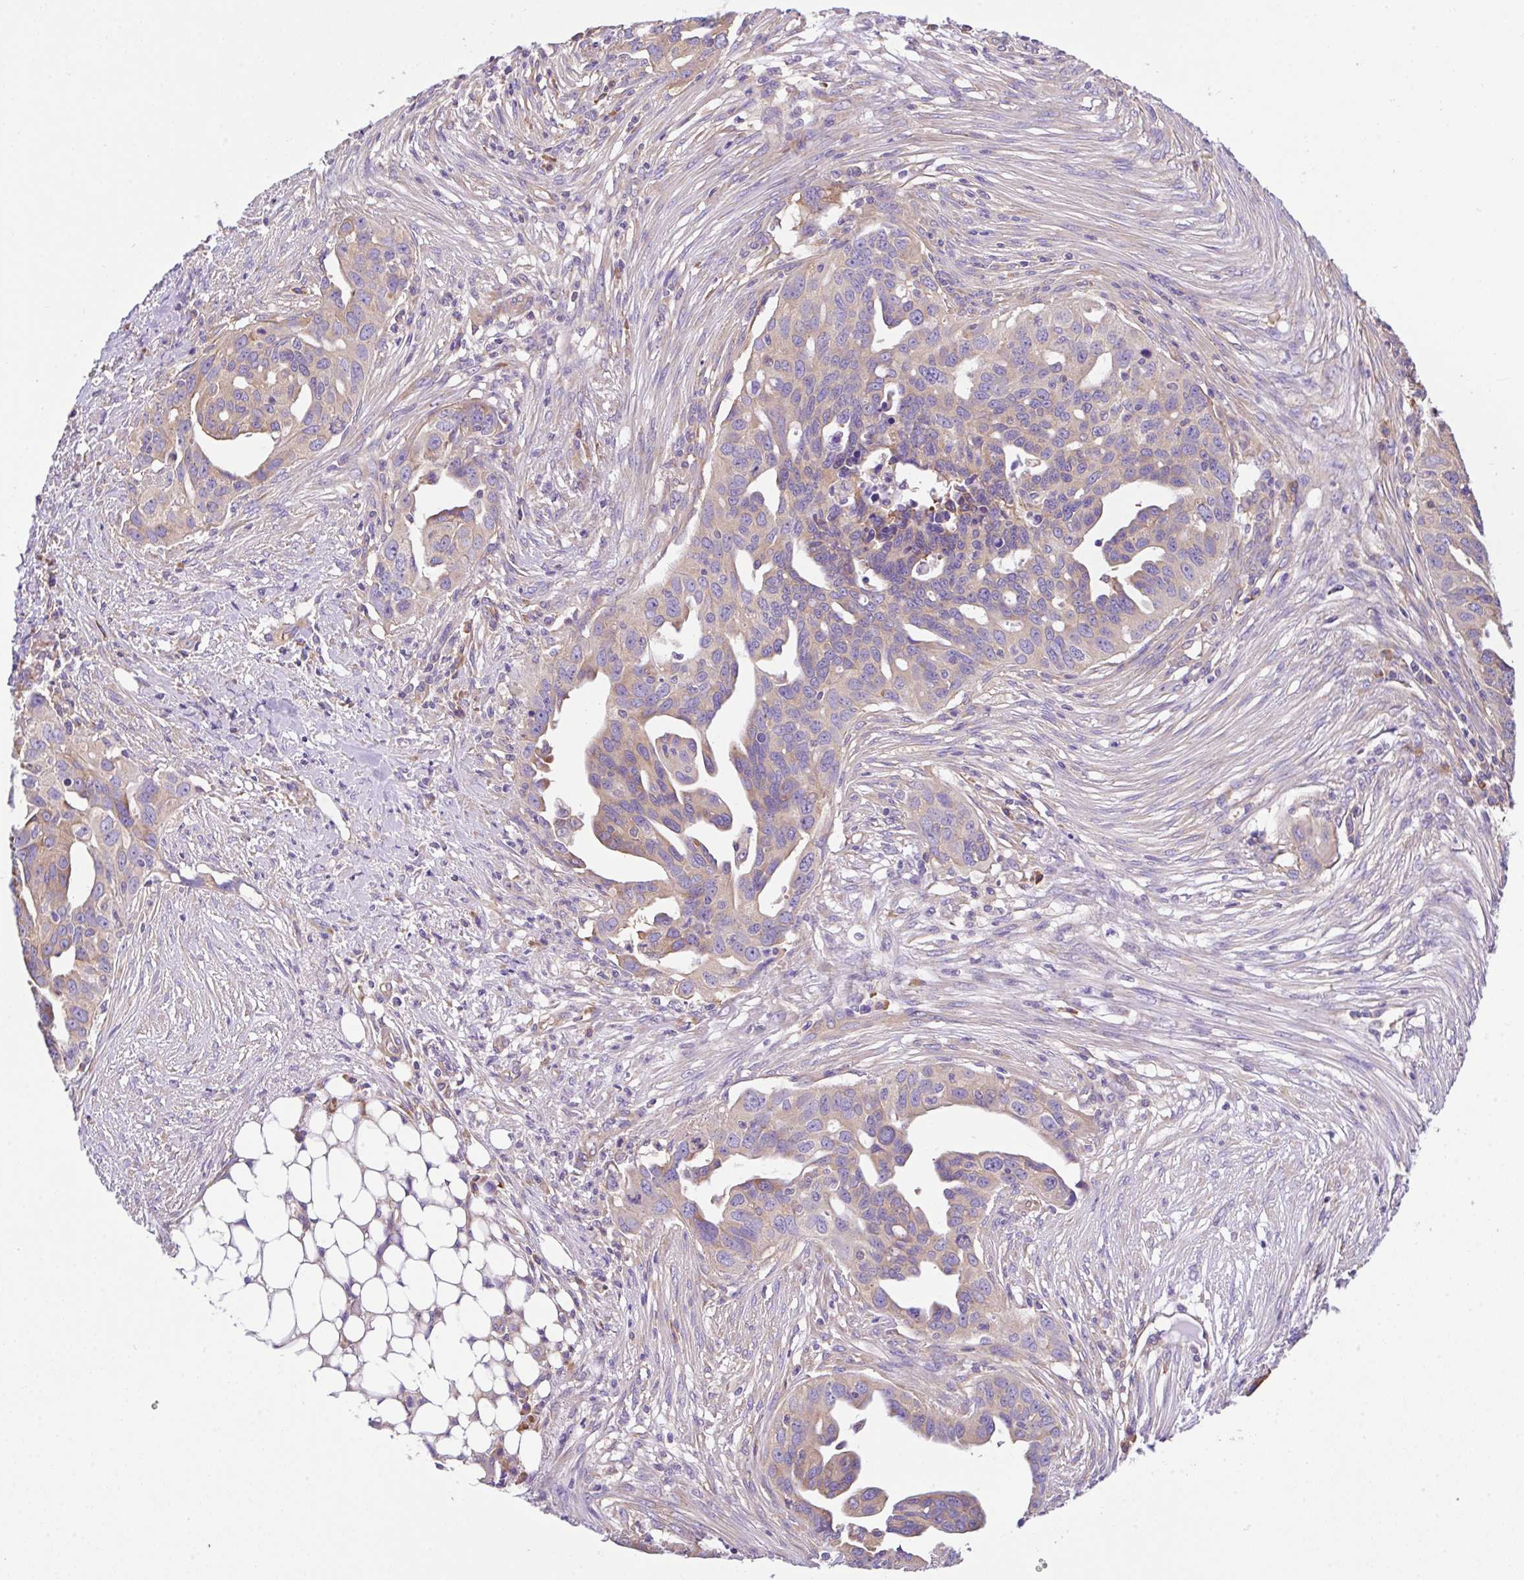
{"staining": {"intensity": "weak", "quantity": "<25%", "location": "cytoplasmic/membranous"}, "tissue": "ovarian cancer", "cell_type": "Tumor cells", "image_type": "cancer", "snomed": [{"axis": "morphology", "description": "Carcinoma, endometroid"}, {"axis": "morphology", "description": "Cystadenocarcinoma, serous, NOS"}, {"axis": "topography", "description": "Ovary"}], "caption": "Photomicrograph shows no protein expression in tumor cells of serous cystadenocarcinoma (ovarian) tissue.", "gene": "GFPT2", "patient": {"sex": "female", "age": 45}}